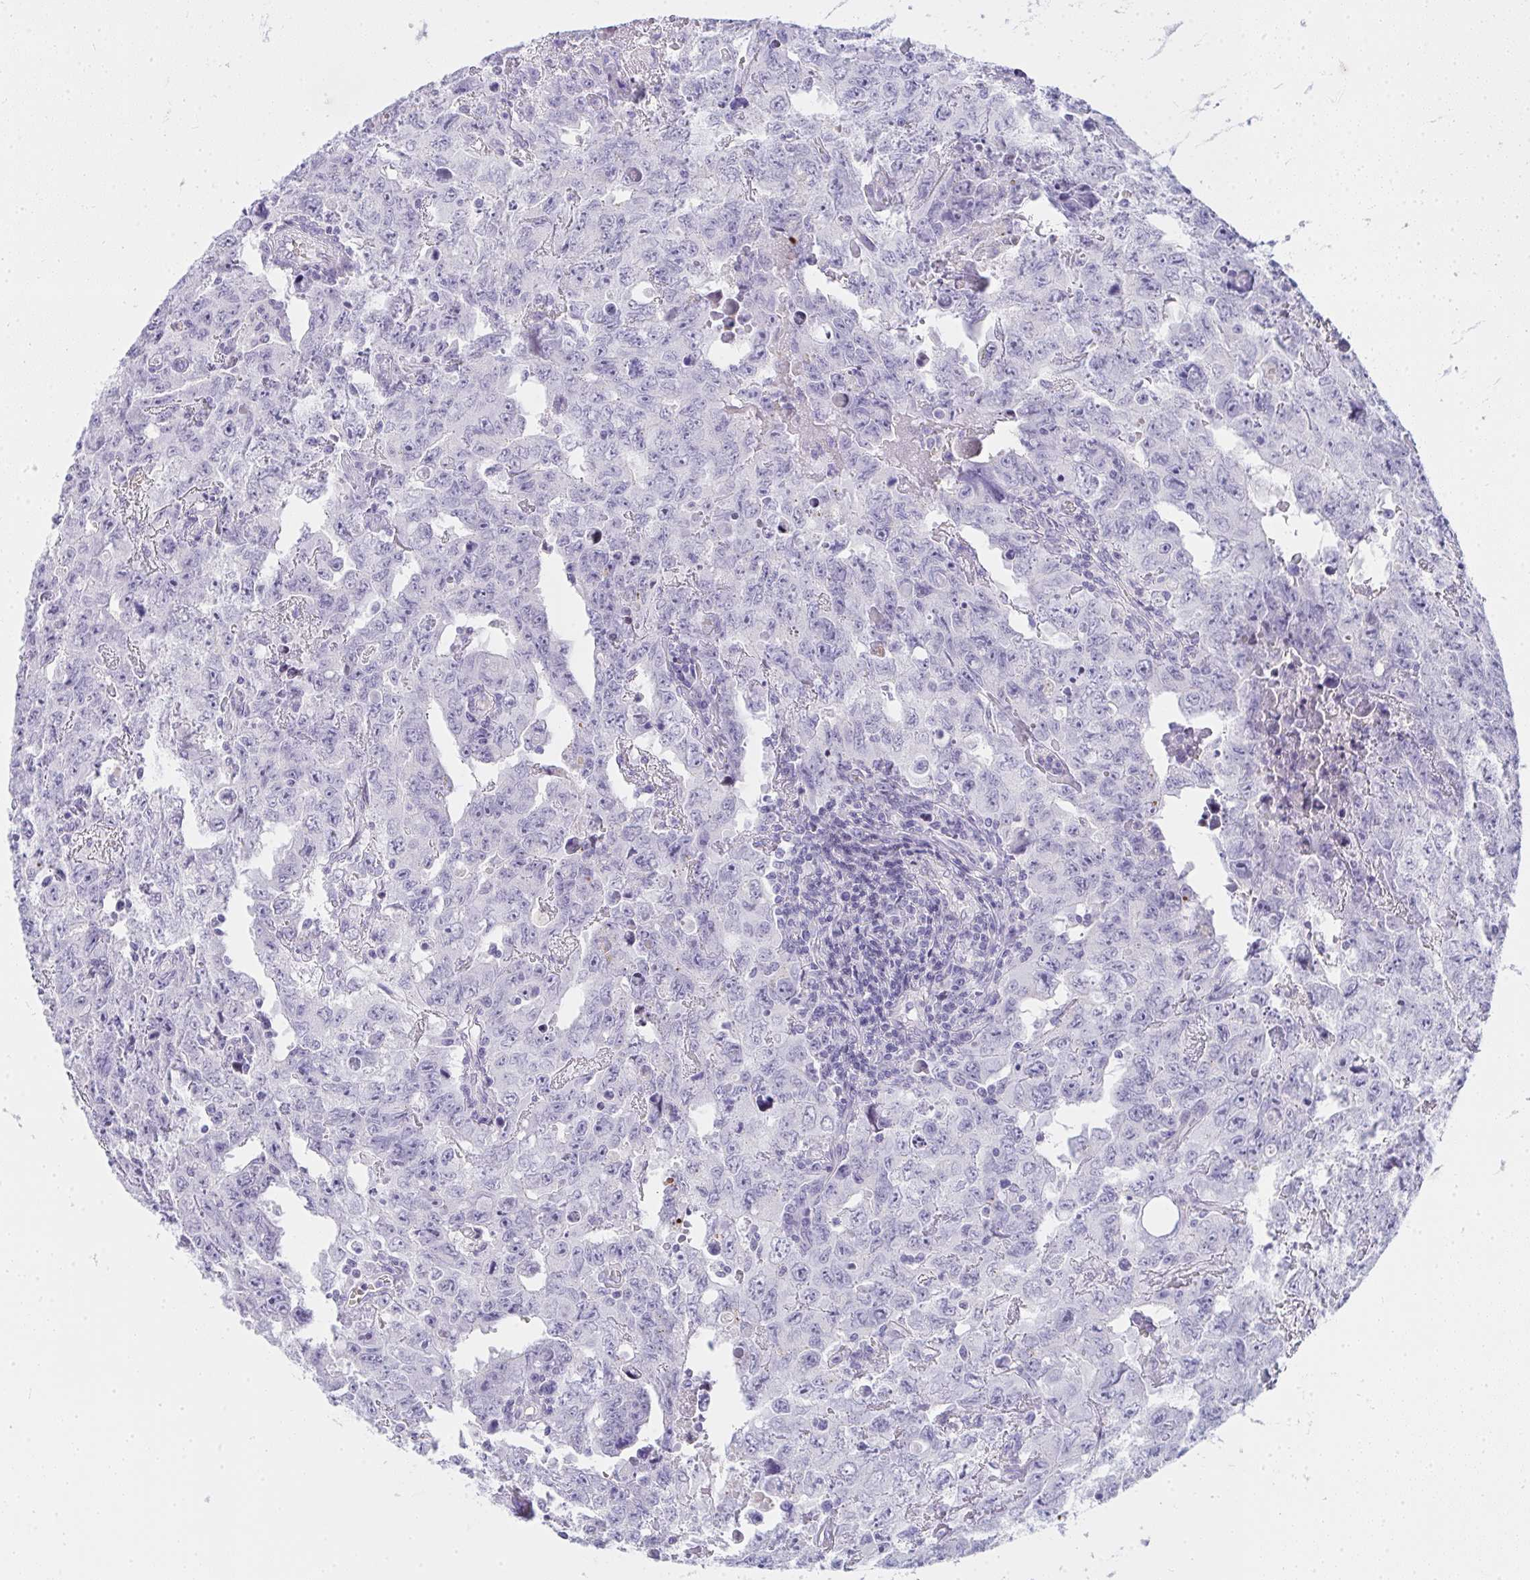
{"staining": {"intensity": "negative", "quantity": "none", "location": "none"}, "tissue": "testis cancer", "cell_type": "Tumor cells", "image_type": "cancer", "snomed": [{"axis": "morphology", "description": "Carcinoma, Embryonal, NOS"}, {"axis": "topography", "description": "Testis"}], "caption": "Tumor cells are negative for brown protein staining in testis cancer (embryonal carcinoma).", "gene": "ZNF182", "patient": {"sex": "male", "age": 24}}